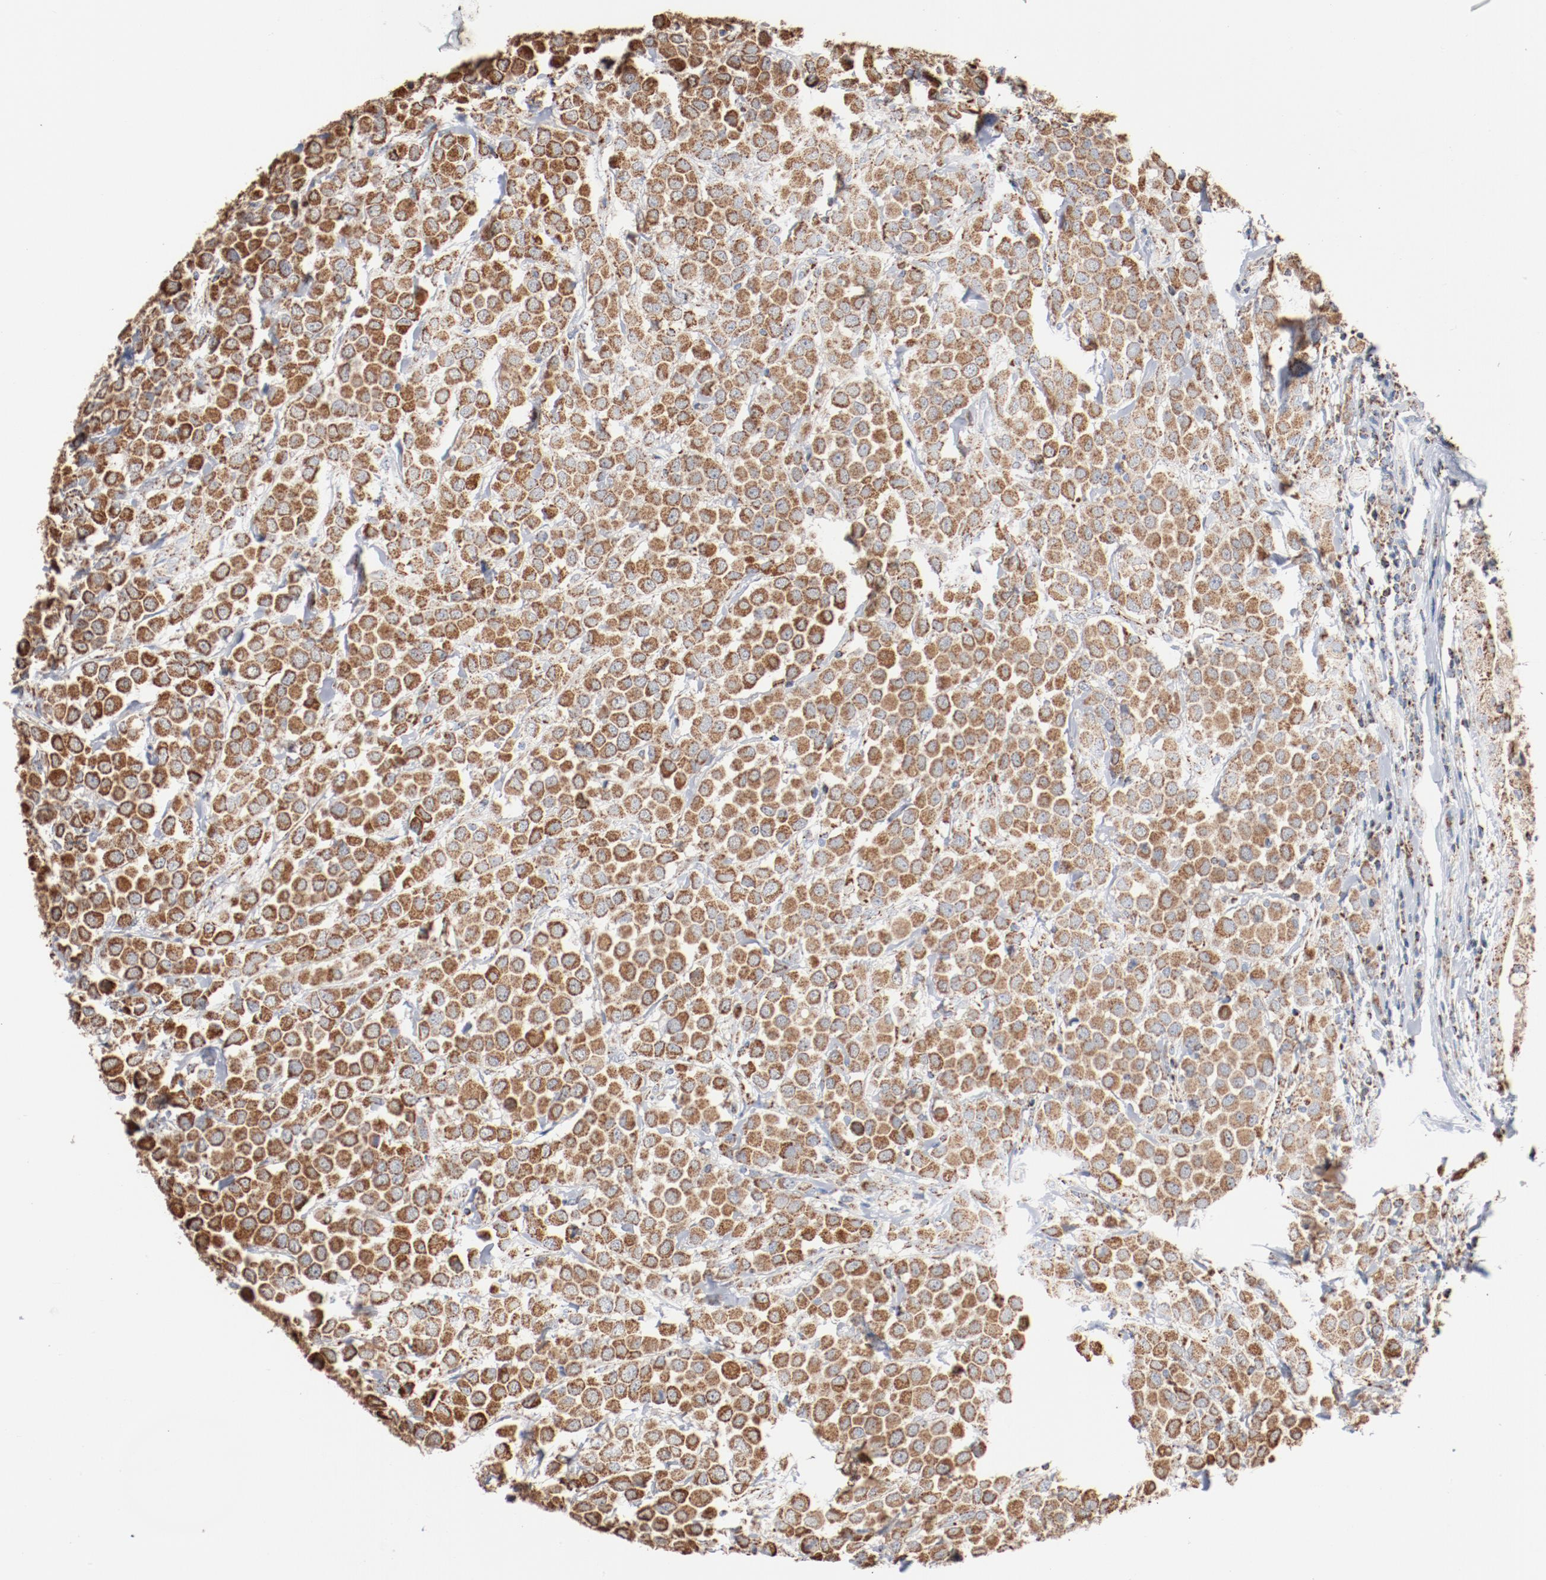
{"staining": {"intensity": "strong", "quantity": ">75%", "location": "cytoplasmic/membranous"}, "tissue": "breast cancer", "cell_type": "Tumor cells", "image_type": "cancer", "snomed": [{"axis": "morphology", "description": "Duct carcinoma"}, {"axis": "topography", "description": "Breast"}], "caption": "Immunohistochemistry (IHC) histopathology image of human breast cancer (invasive ductal carcinoma) stained for a protein (brown), which demonstrates high levels of strong cytoplasmic/membranous expression in about >75% of tumor cells.", "gene": "NDUFS4", "patient": {"sex": "female", "age": 61}}